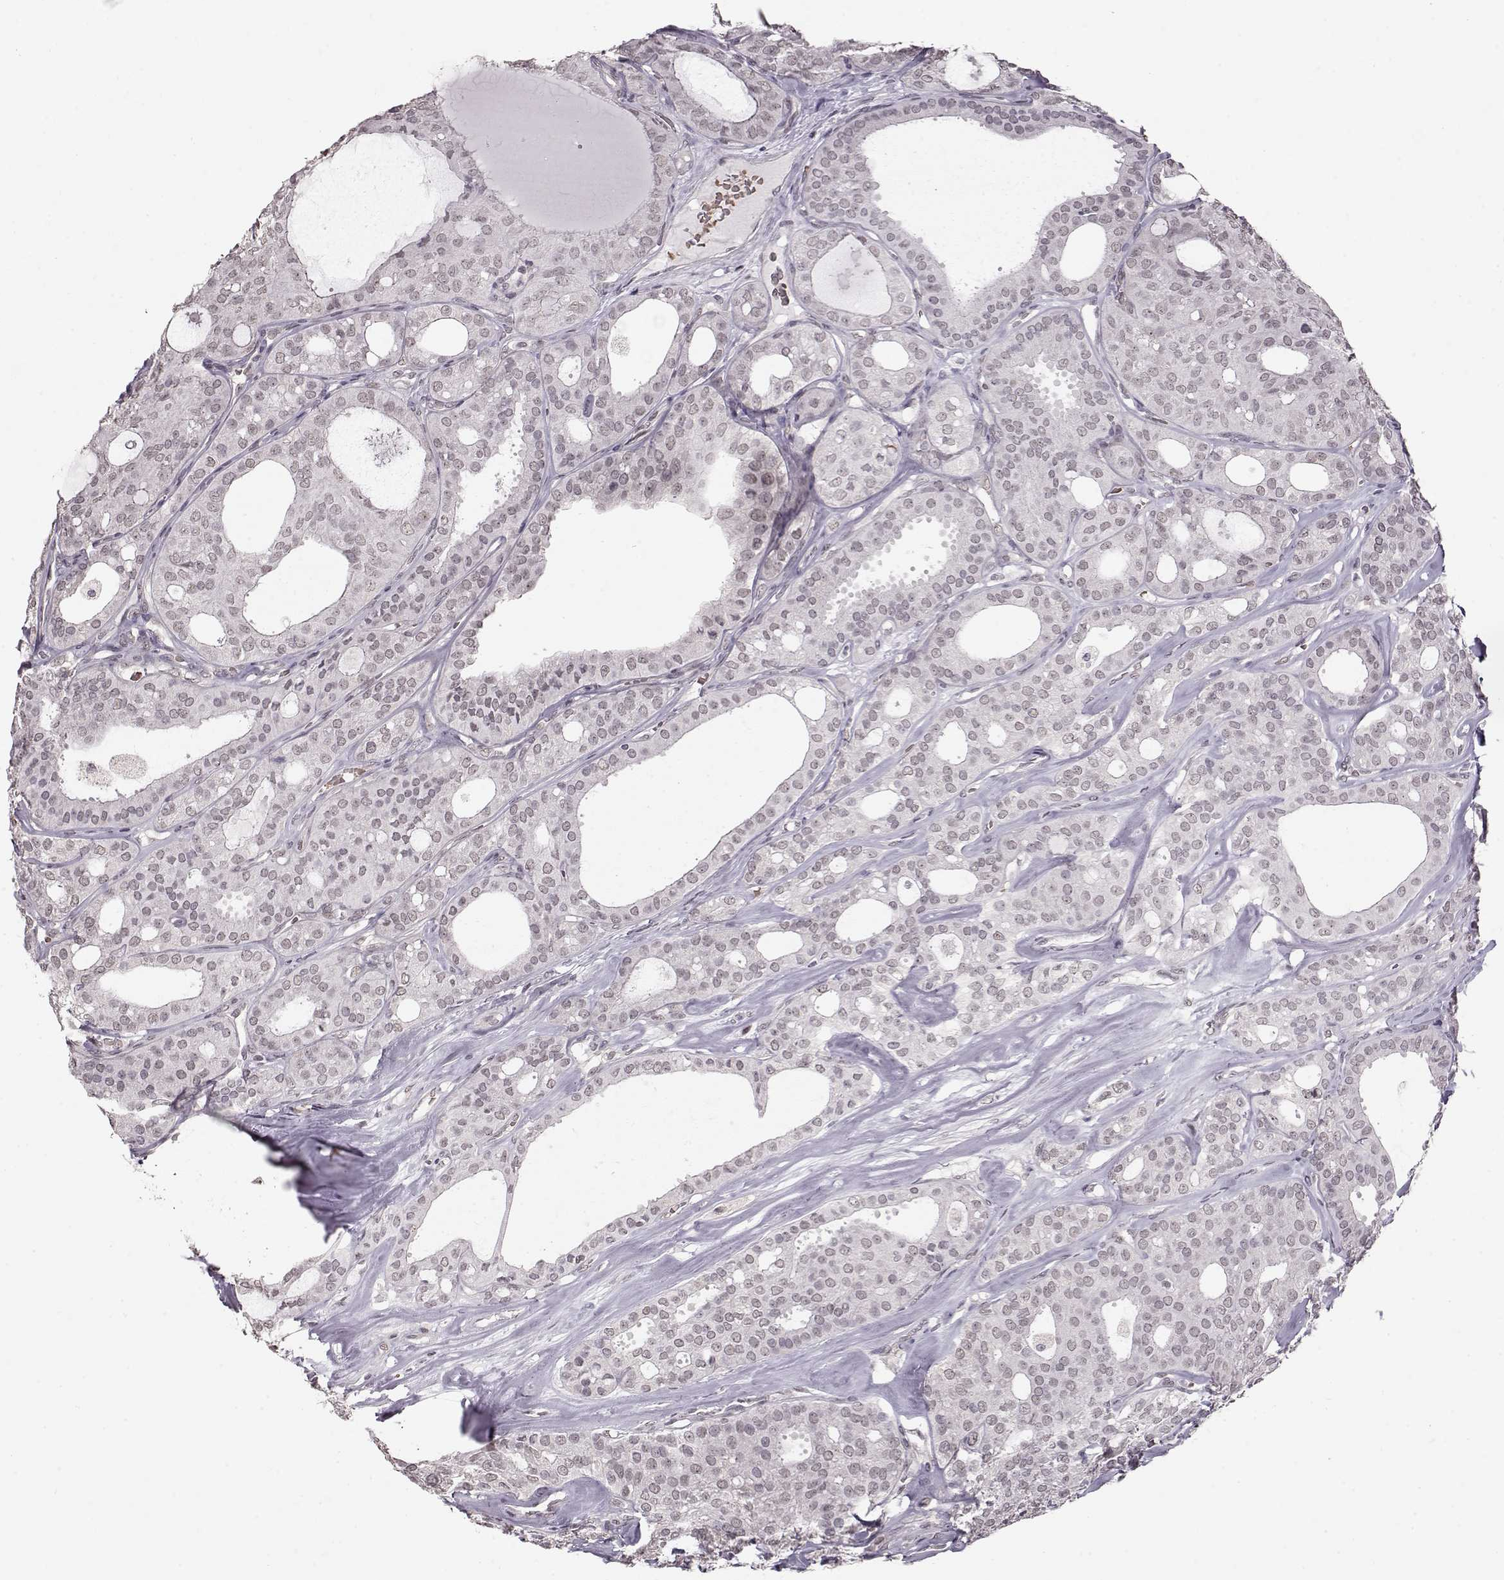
{"staining": {"intensity": "negative", "quantity": "none", "location": "none"}, "tissue": "thyroid cancer", "cell_type": "Tumor cells", "image_type": "cancer", "snomed": [{"axis": "morphology", "description": "Follicular adenoma carcinoma, NOS"}, {"axis": "topography", "description": "Thyroid gland"}], "caption": "Immunohistochemistry (IHC) histopathology image of neoplastic tissue: human thyroid cancer (follicular adenoma carcinoma) stained with DAB (3,3'-diaminobenzidine) reveals no significant protein expression in tumor cells. The staining was performed using DAB to visualize the protein expression in brown, while the nuclei were stained in blue with hematoxylin (Magnification: 20x).", "gene": "PCP4", "patient": {"sex": "male", "age": 75}}